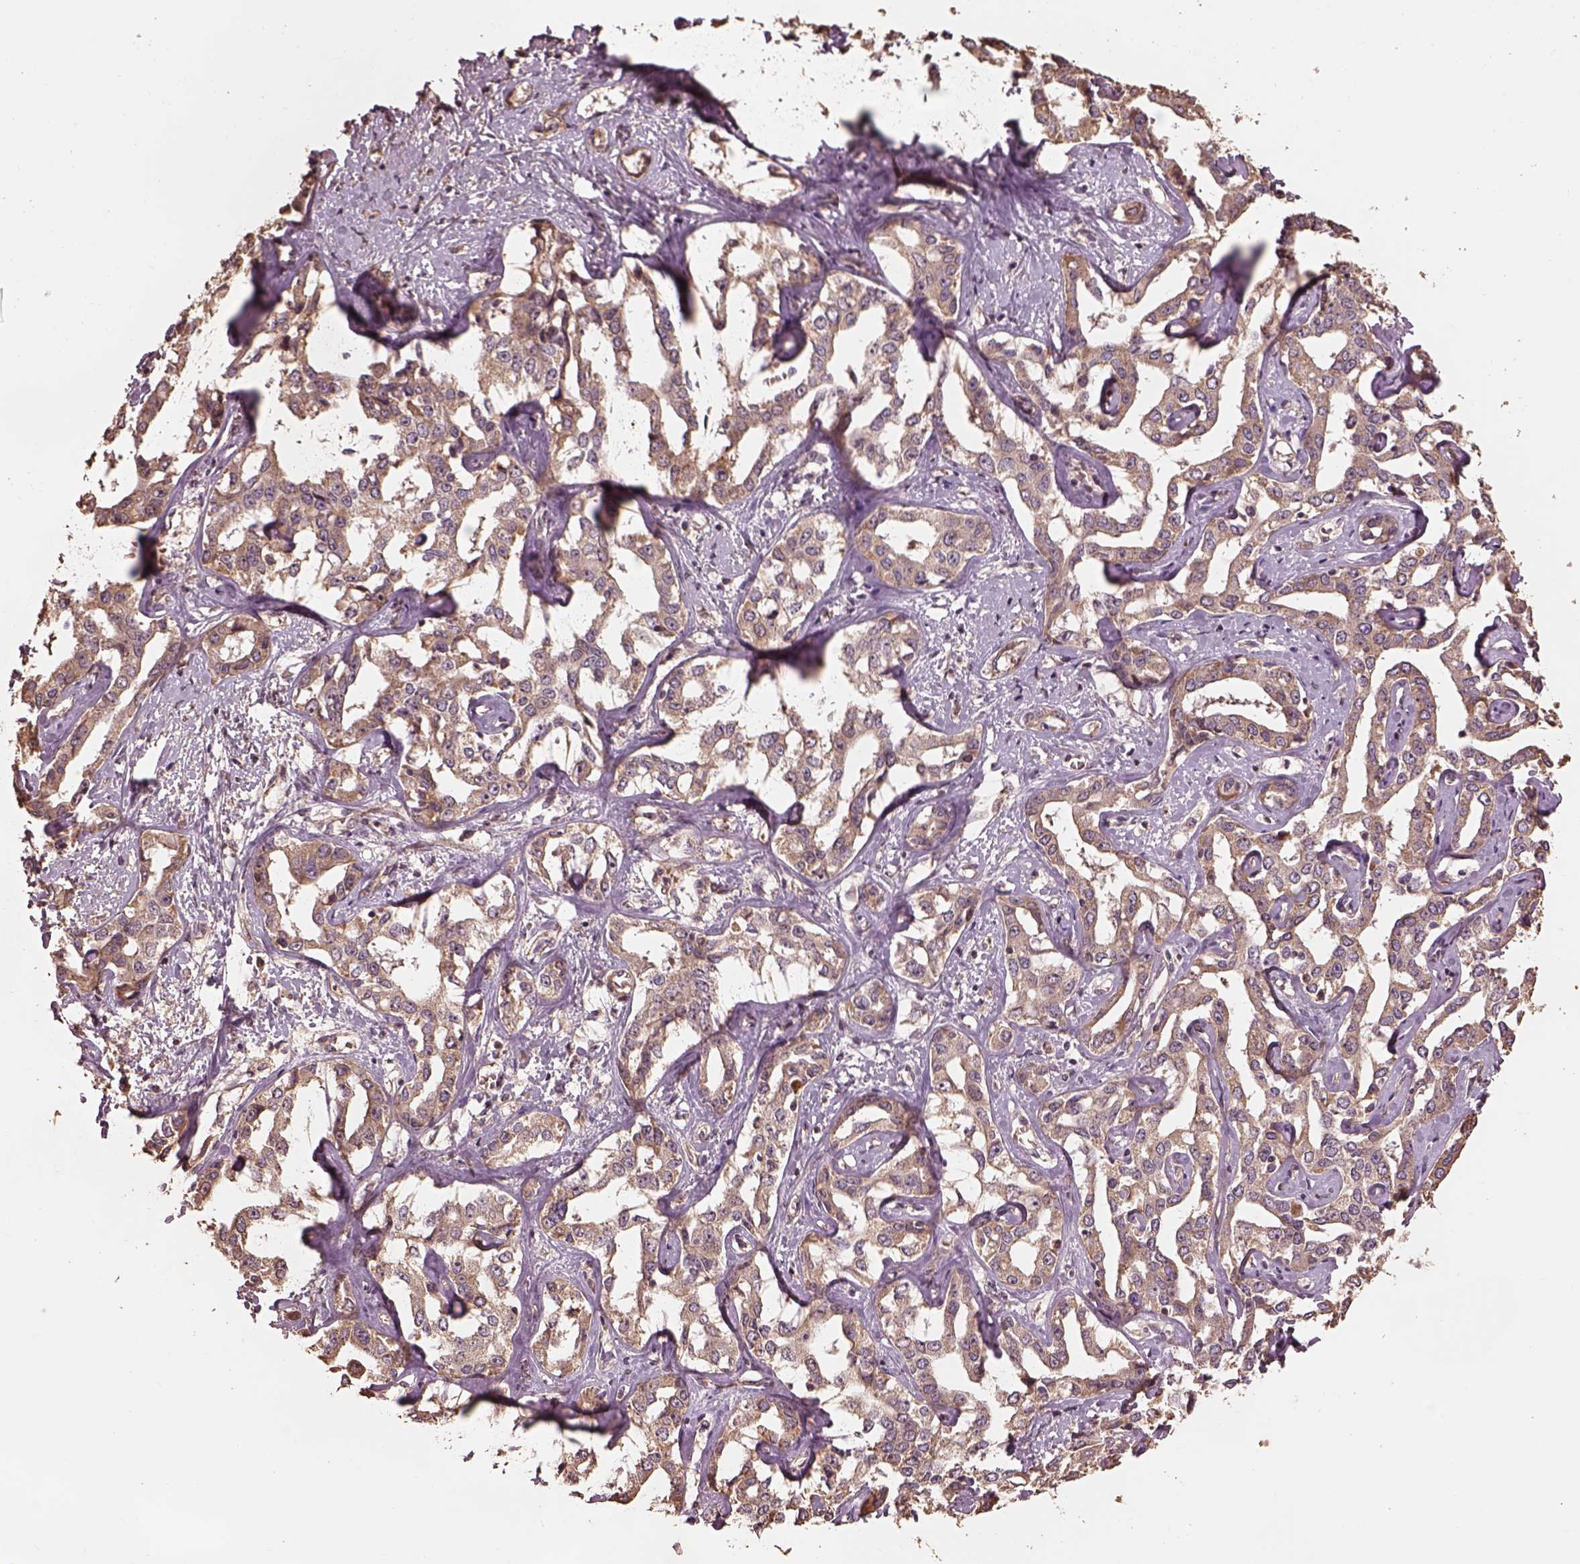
{"staining": {"intensity": "moderate", "quantity": ">75%", "location": "cytoplasmic/membranous"}, "tissue": "liver cancer", "cell_type": "Tumor cells", "image_type": "cancer", "snomed": [{"axis": "morphology", "description": "Cholangiocarcinoma"}, {"axis": "topography", "description": "Liver"}], "caption": "Immunohistochemical staining of cholangiocarcinoma (liver) reveals moderate cytoplasmic/membranous protein positivity in about >75% of tumor cells.", "gene": "METTL4", "patient": {"sex": "male", "age": 59}}